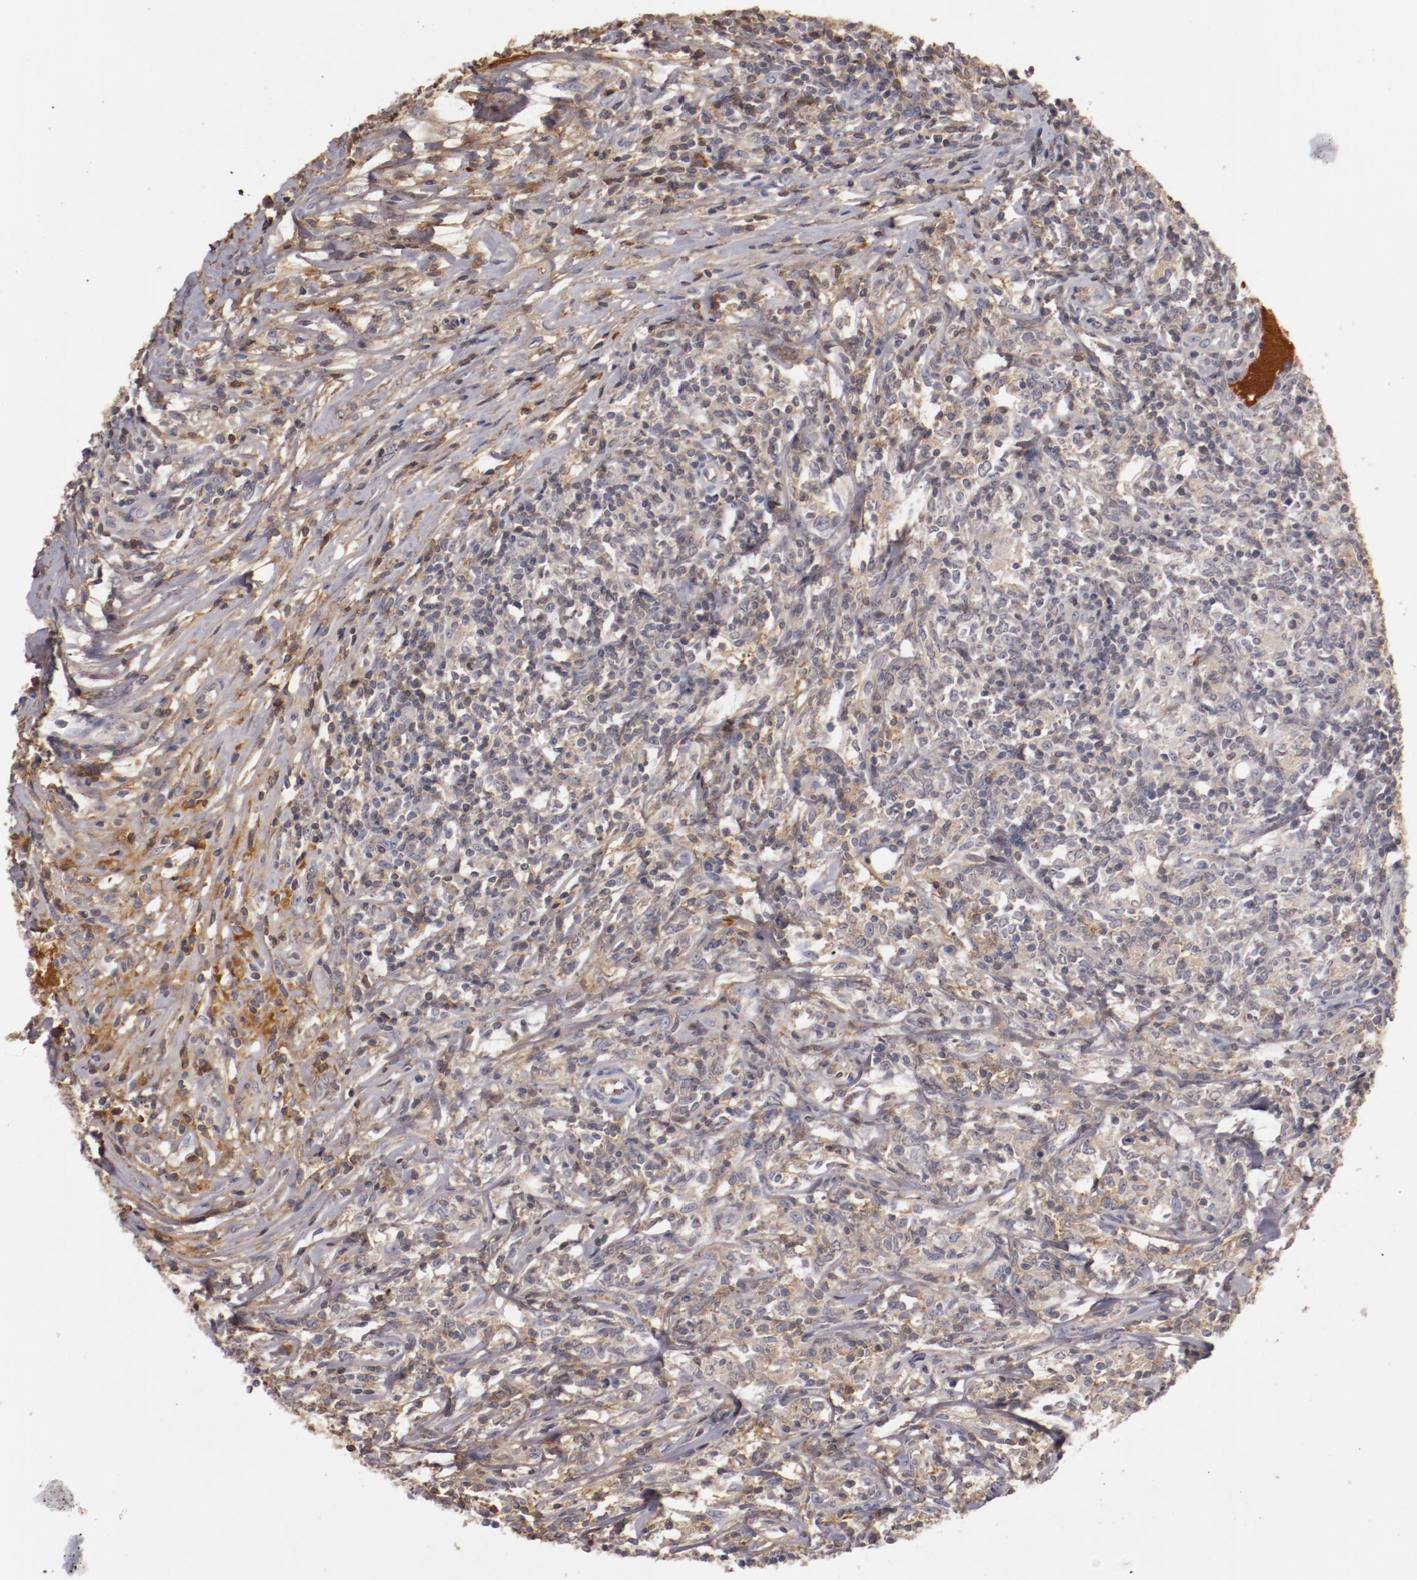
{"staining": {"intensity": "negative", "quantity": "none", "location": "none"}, "tissue": "lymphoma", "cell_type": "Tumor cells", "image_type": "cancer", "snomed": [{"axis": "morphology", "description": "Malignant lymphoma, non-Hodgkin's type, High grade"}, {"axis": "topography", "description": "Lymph node"}], "caption": "High power microscopy micrograph of an immunohistochemistry photomicrograph of lymphoma, revealing no significant positivity in tumor cells. The staining was performed using DAB to visualize the protein expression in brown, while the nuclei were stained in blue with hematoxylin (Magnification: 20x).", "gene": "MBL2", "patient": {"sex": "female", "age": 84}}